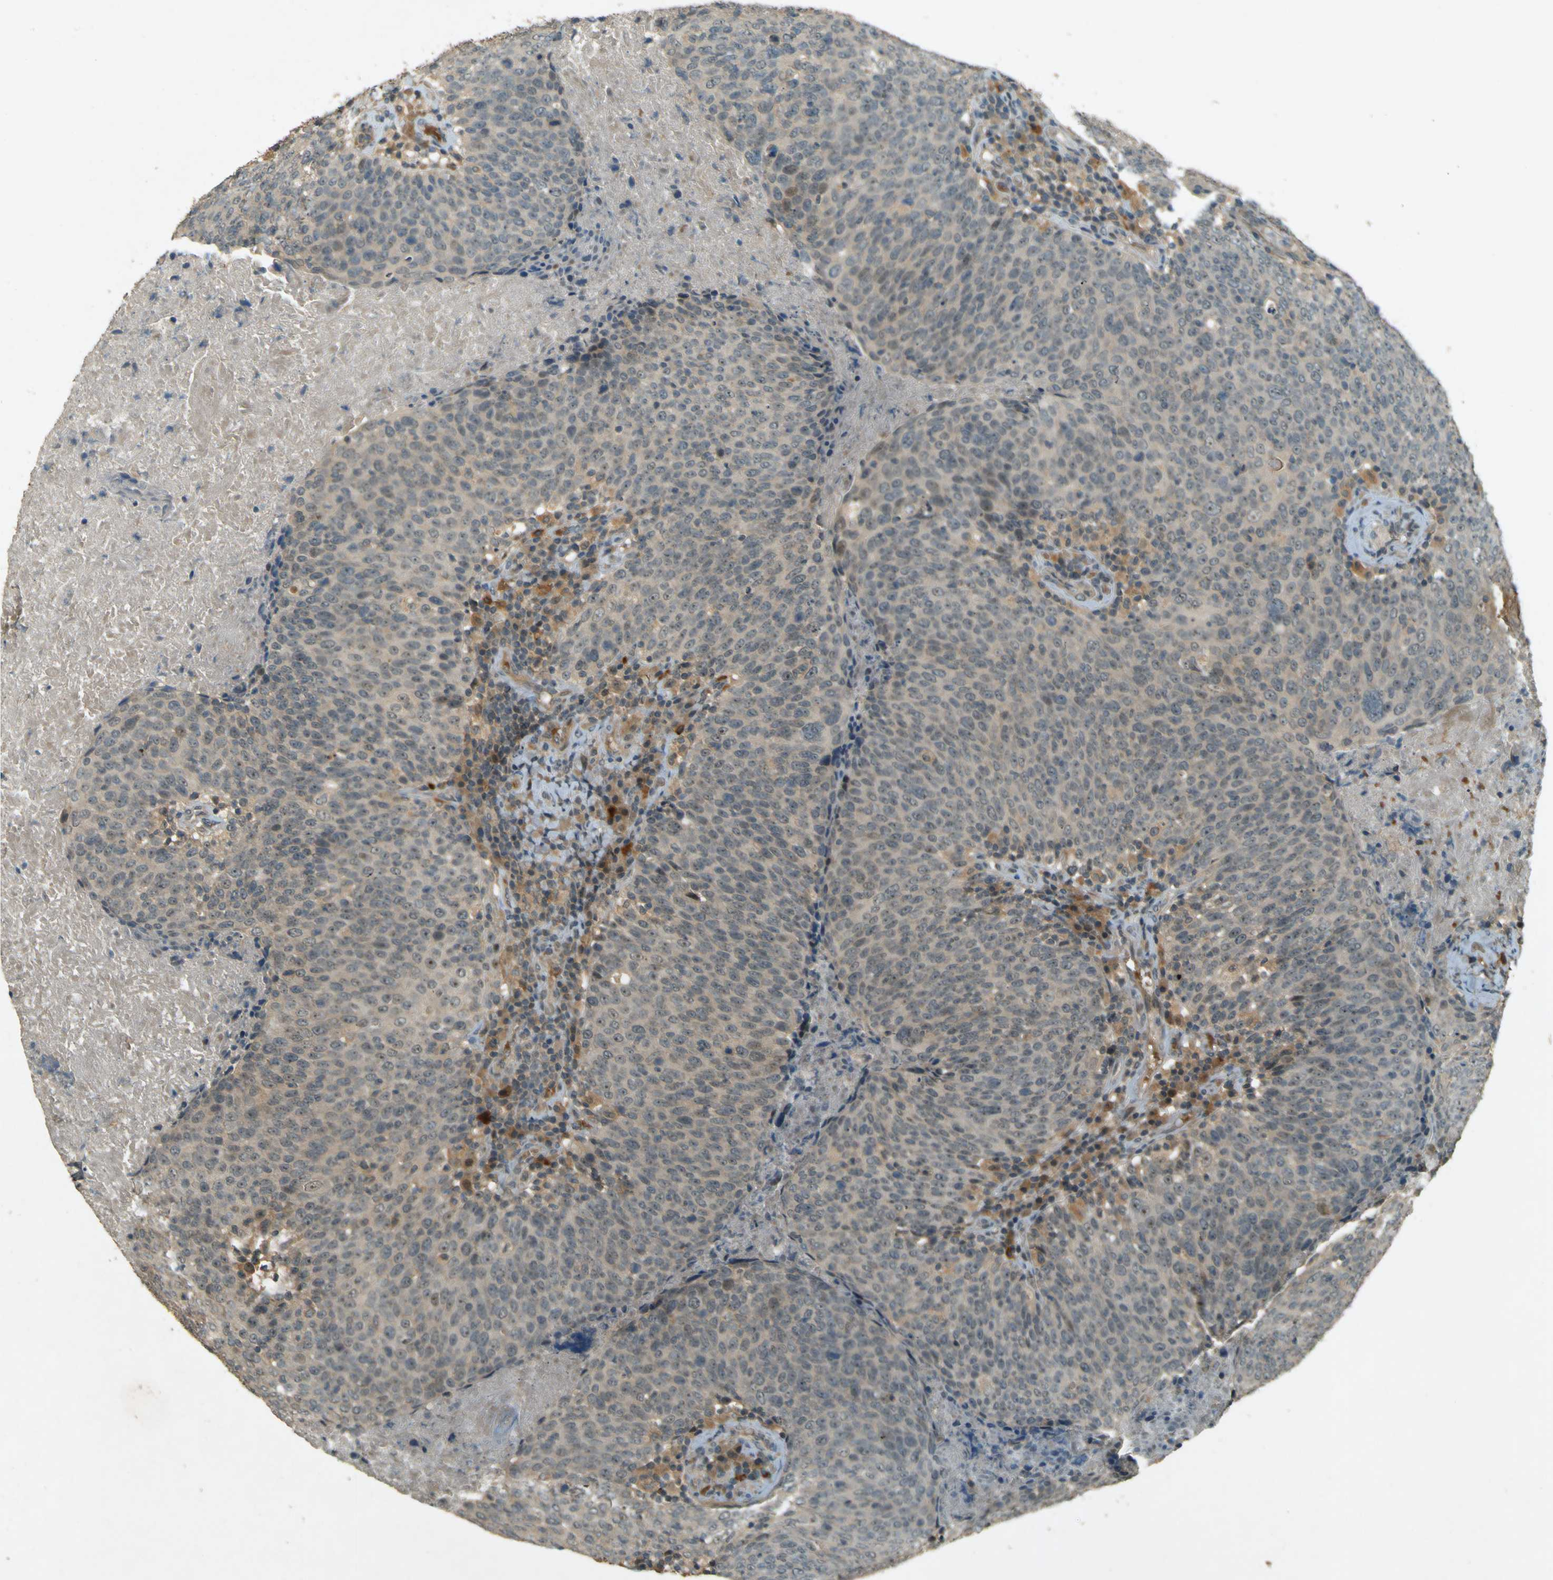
{"staining": {"intensity": "weak", "quantity": ">75%", "location": "cytoplasmic/membranous"}, "tissue": "head and neck cancer", "cell_type": "Tumor cells", "image_type": "cancer", "snomed": [{"axis": "morphology", "description": "Squamous cell carcinoma, NOS"}, {"axis": "morphology", "description": "Squamous cell carcinoma, metastatic, NOS"}, {"axis": "topography", "description": "Lymph node"}, {"axis": "topography", "description": "Head-Neck"}], "caption": "High-magnification brightfield microscopy of squamous cell carcinoma (head and neck) stained with DAB (brown) and counterstained with hematoxylin (blue). tumor cells exhibit weak cytoplasmic/membranous staining is identified in approximately>75% of cells. (DAB IHC with brightfield microscopy, high magnification).", "gene": "MPDZ", "patient": {"sex": "male", "age": 62}}